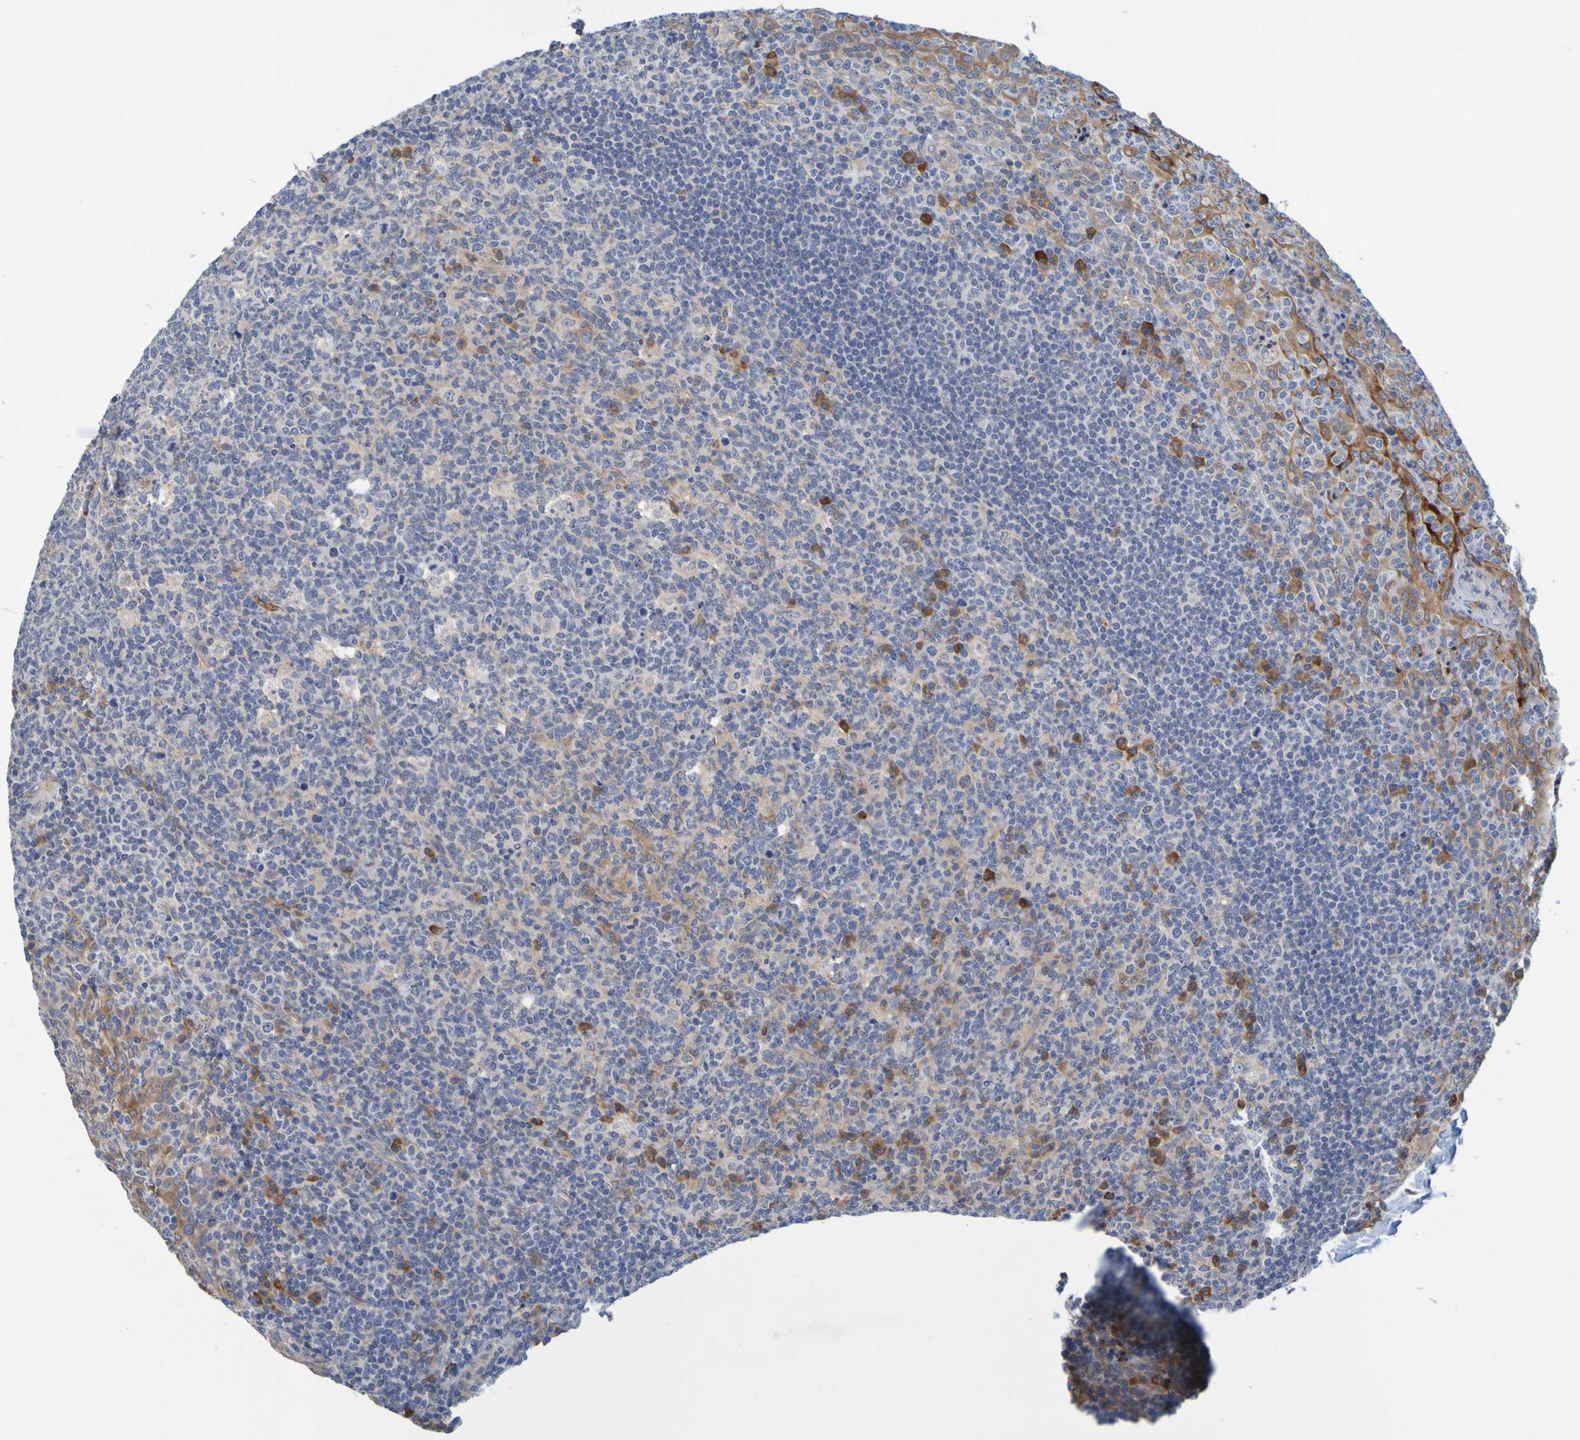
{"staining": {"intensity": "moderate", "quantity": "25%-75%", "location": "cytoplasmic/membranous"}, "tissue": "tonsil", "cell_type": "Germinal center cells", "image_type": "normal", "snomed": [{"axis": "morphology", "description": "Normal tissue, NOS"}, {"axis": "topography", "description": "Tonsil"}], "caption": "Immunohistochemistry (IHC) micrograph of benign tonsil stained for a protein (brown), which displays medium levels of moderate cytoplasmic/membranous staining in about 25%-75% of germinal center cells.", "gene": "SIL1", "patient": {"sex": "male", "age": 17}}